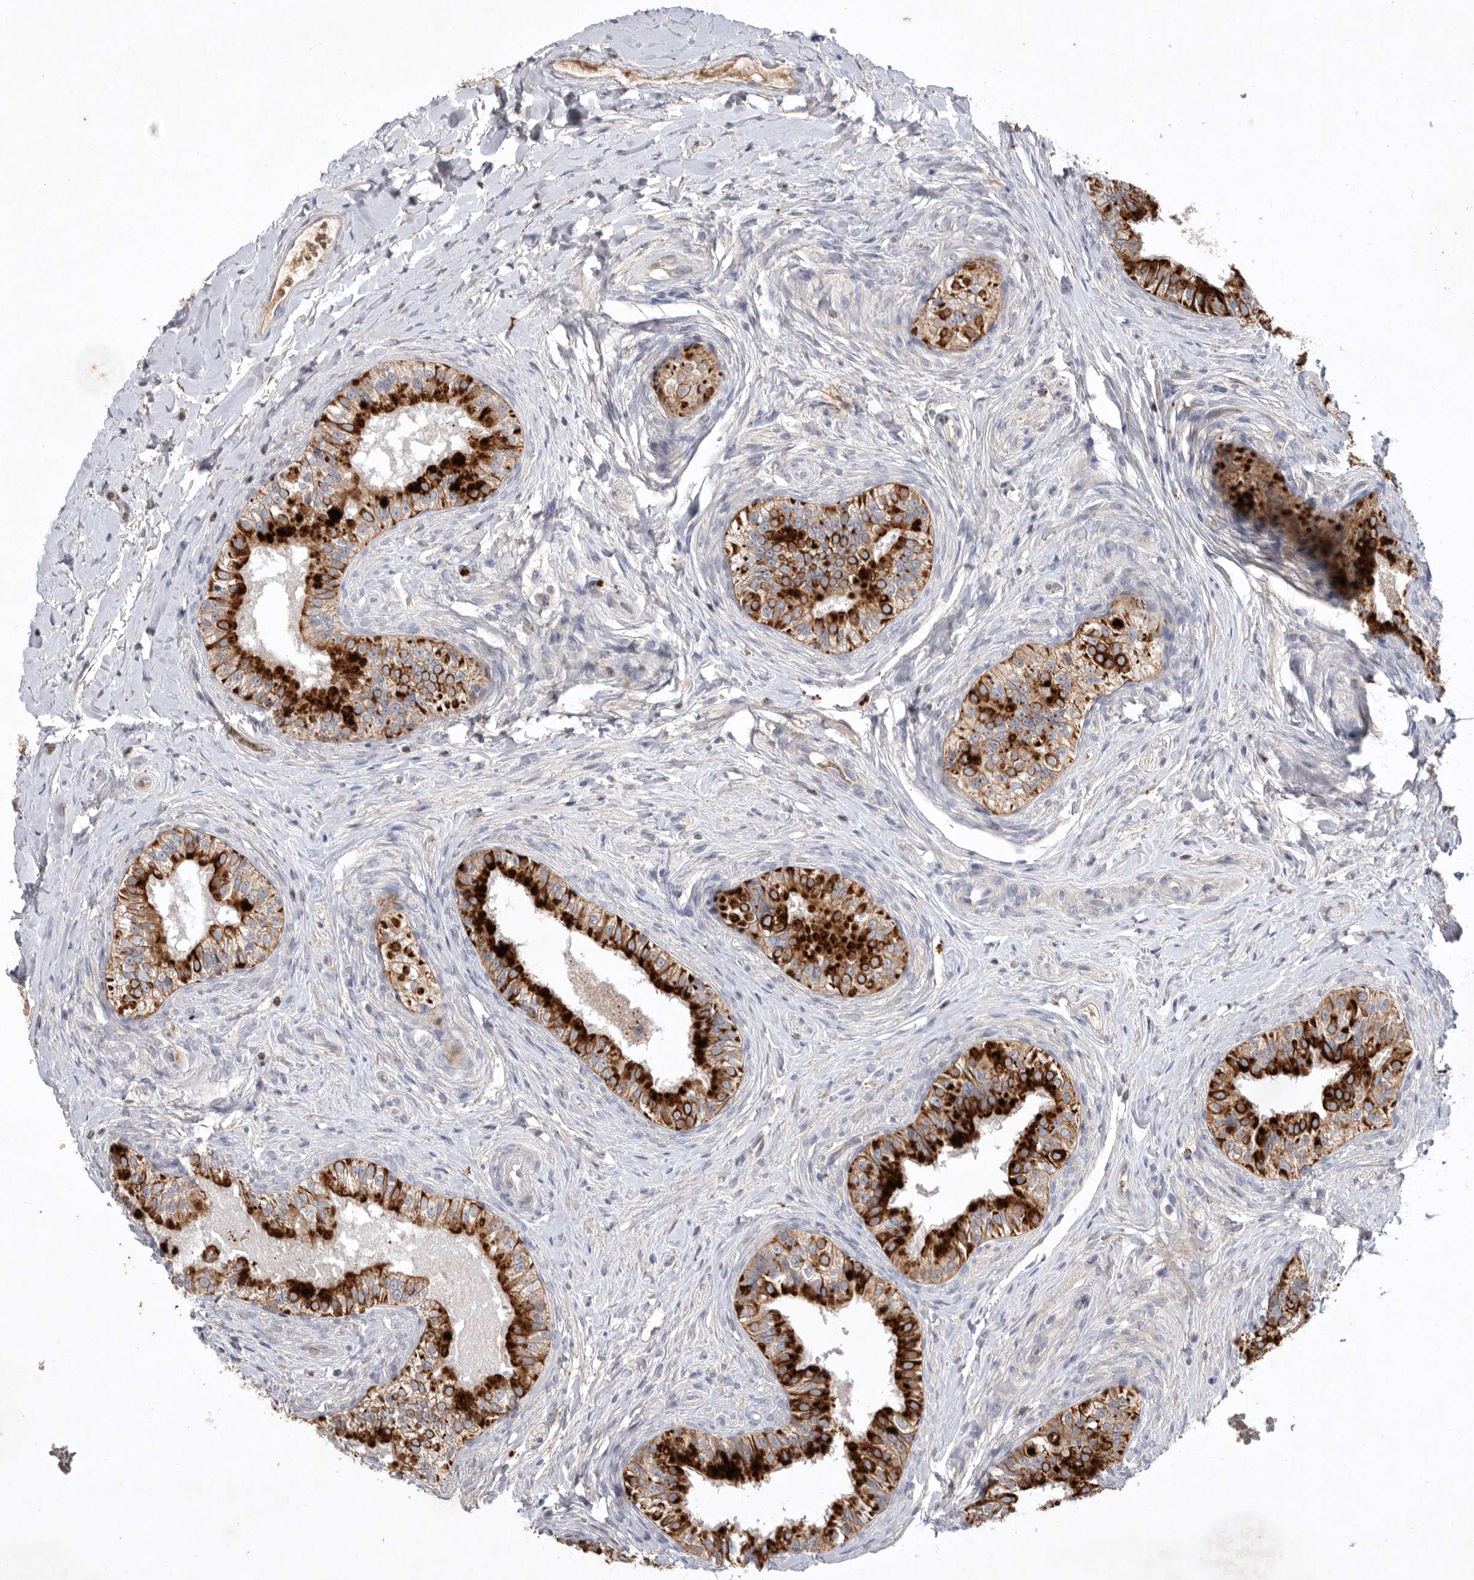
{"staining": {"intensity": "strong", "quantity": ">75%", "location": "cytoplasmic/membranous"}, "tissue": "epididymis", "cell_type": "Glandular cells", "image_type": "normal", "snomed": [{"axis": "morphology", "description": "Normal tissue, NOS"}, {"axis": "topography", "description": "Epididymis"}], "caption": "Immunohistochemistry photomicrograph of benign epididymis: epididymis stained using IHC demonstrates high levels of strong protein expression localized specifically in the cytoplasmic/membranous of glandular cells, appearing as a cytoplasmic/membranous brown color.", "gene": "TNFSF14", "patient": {"sex": "male", "age": 49}}